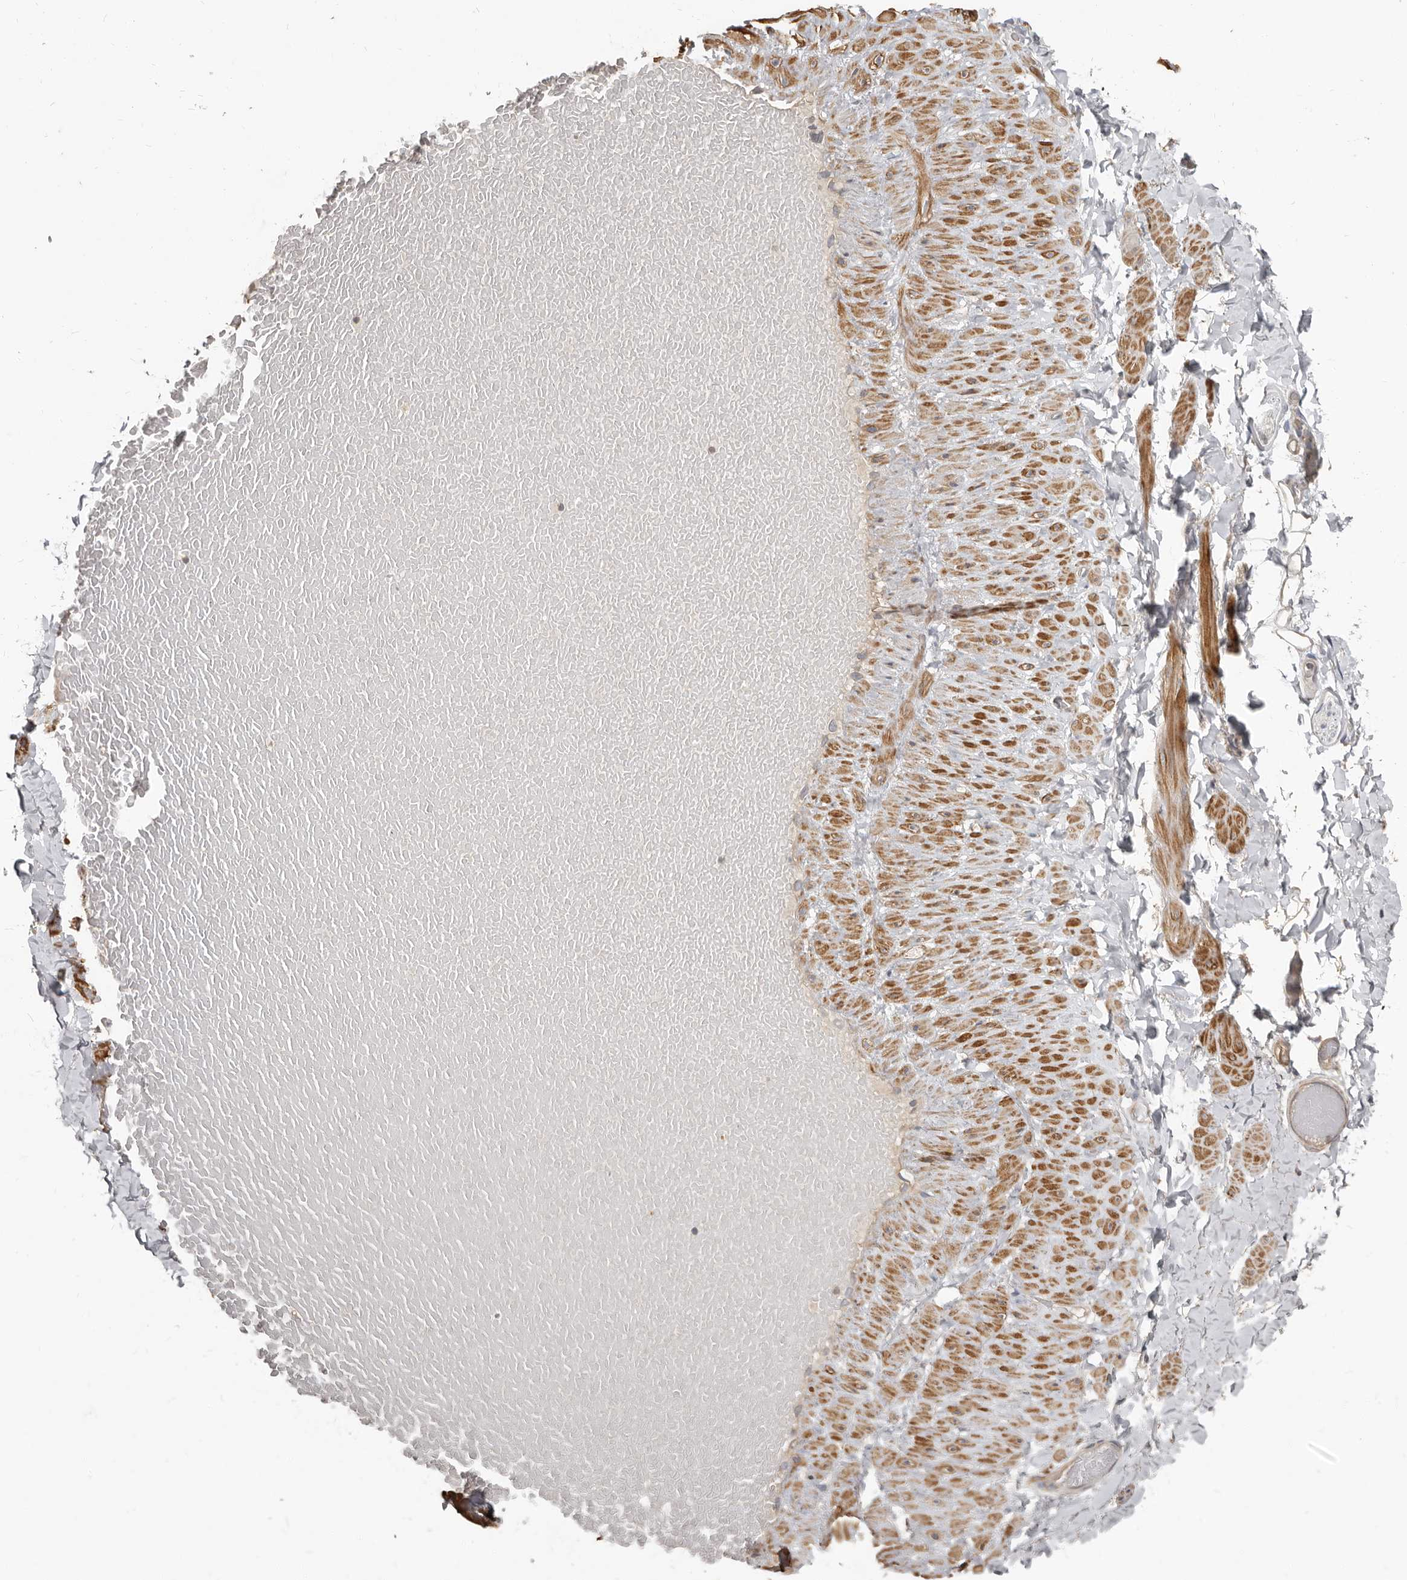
{"staining": {"intensity": "weak", "quantity": ">75%", "location": "cytoplasmic/membranous"}, "tissue": "adipose tissue", "cell_type": "Adipocytes", "image_type": "normal", "snomed": [{"axis": "morphology", "description": "Normal tissue, NOS"}, {"axis": "topography", "description": "Adipose tissue"}, {"axis": "topography", "description": "Vascular tissue"}, {"axis": "topography", "description": "Peripheral nerve tissue"}], "caption": "Weak cytoplasmic/membranous positivity for a protein is identified in approximately >75% of adipocytes of normal adipose tissue using immunohistochemistry (IHC).", "gene": "AKNAD1", "patient": {"sex": "male", "age": 25}}